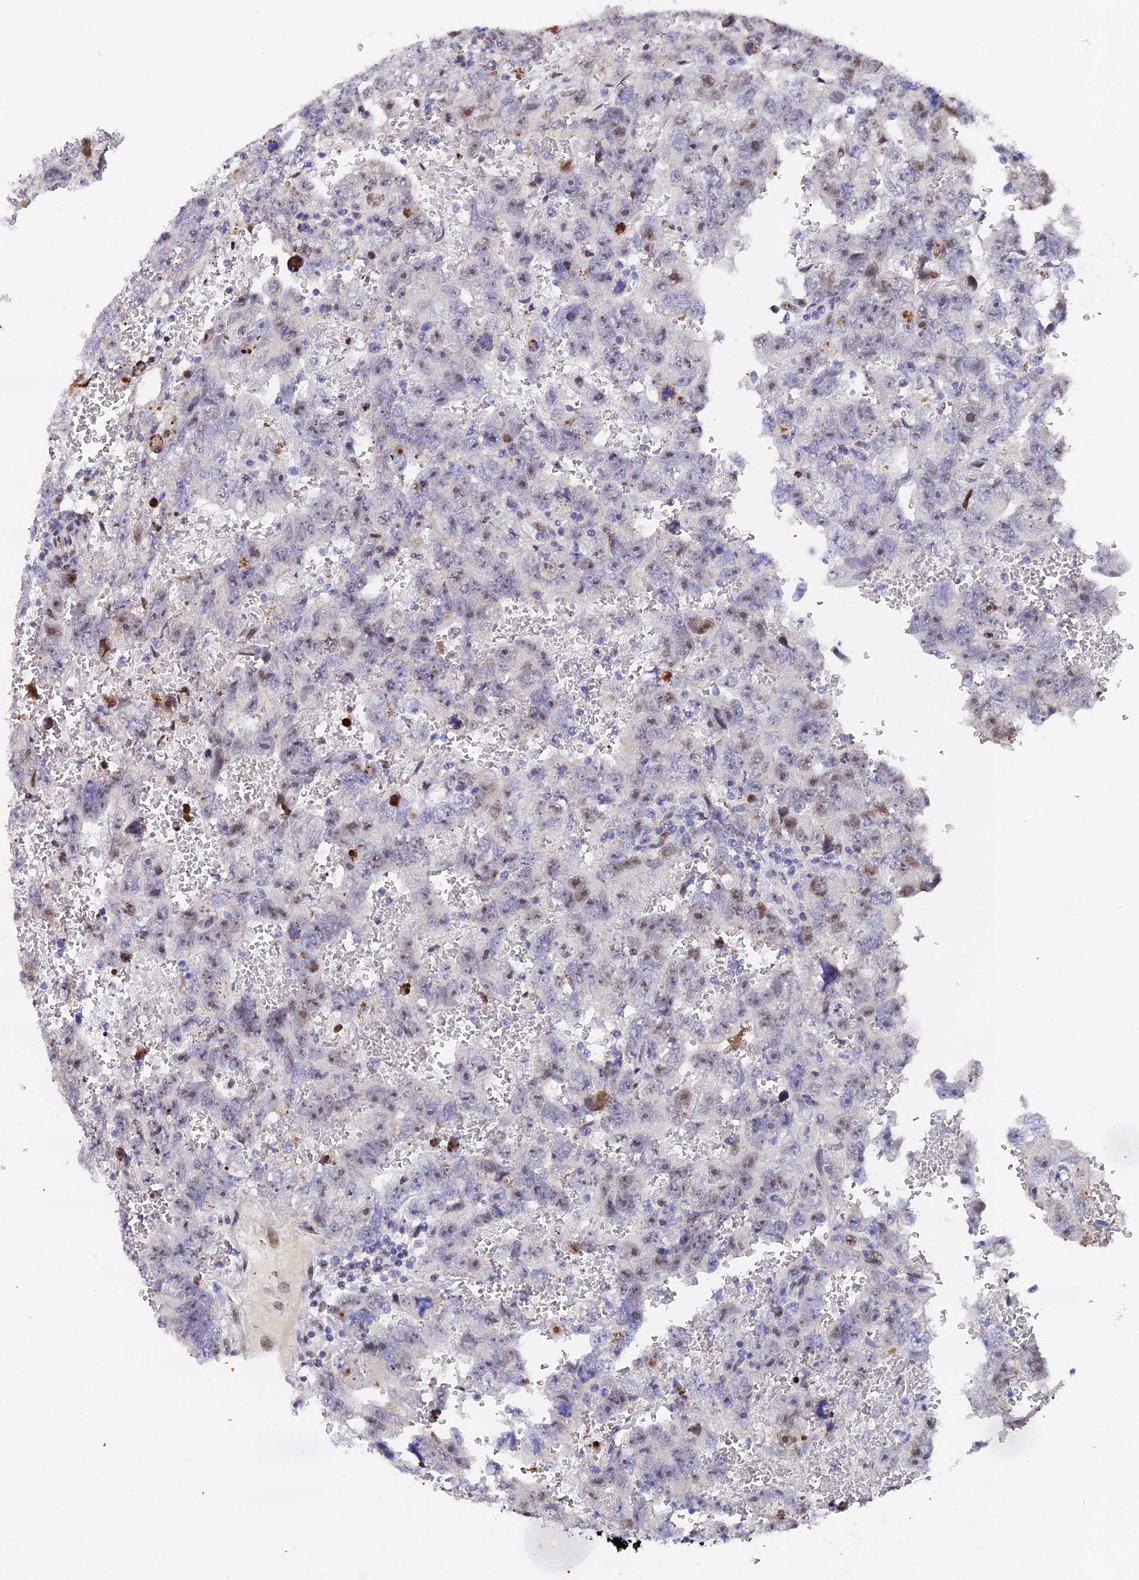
{"staining": {"intensity": "weak", "quantity": "25%-75%", "location": "nuclear"}, "tissue": "testis cancer", "cell_type": "Tumor cells", "image_type": "cancer", "snomed": [{"axis": "morphology", "description": "Carcinoma, Embryonal, NOS"}, {"axis": "topography", "description": "Testis"}], "caption": "Protein staining of testis embryonal carcinoma tissue exhibits weak nuclear positivity in about 25%-75% of tumor cells.", "gene": "TIFA", "patient": {"sex": "male", "age": 45}}